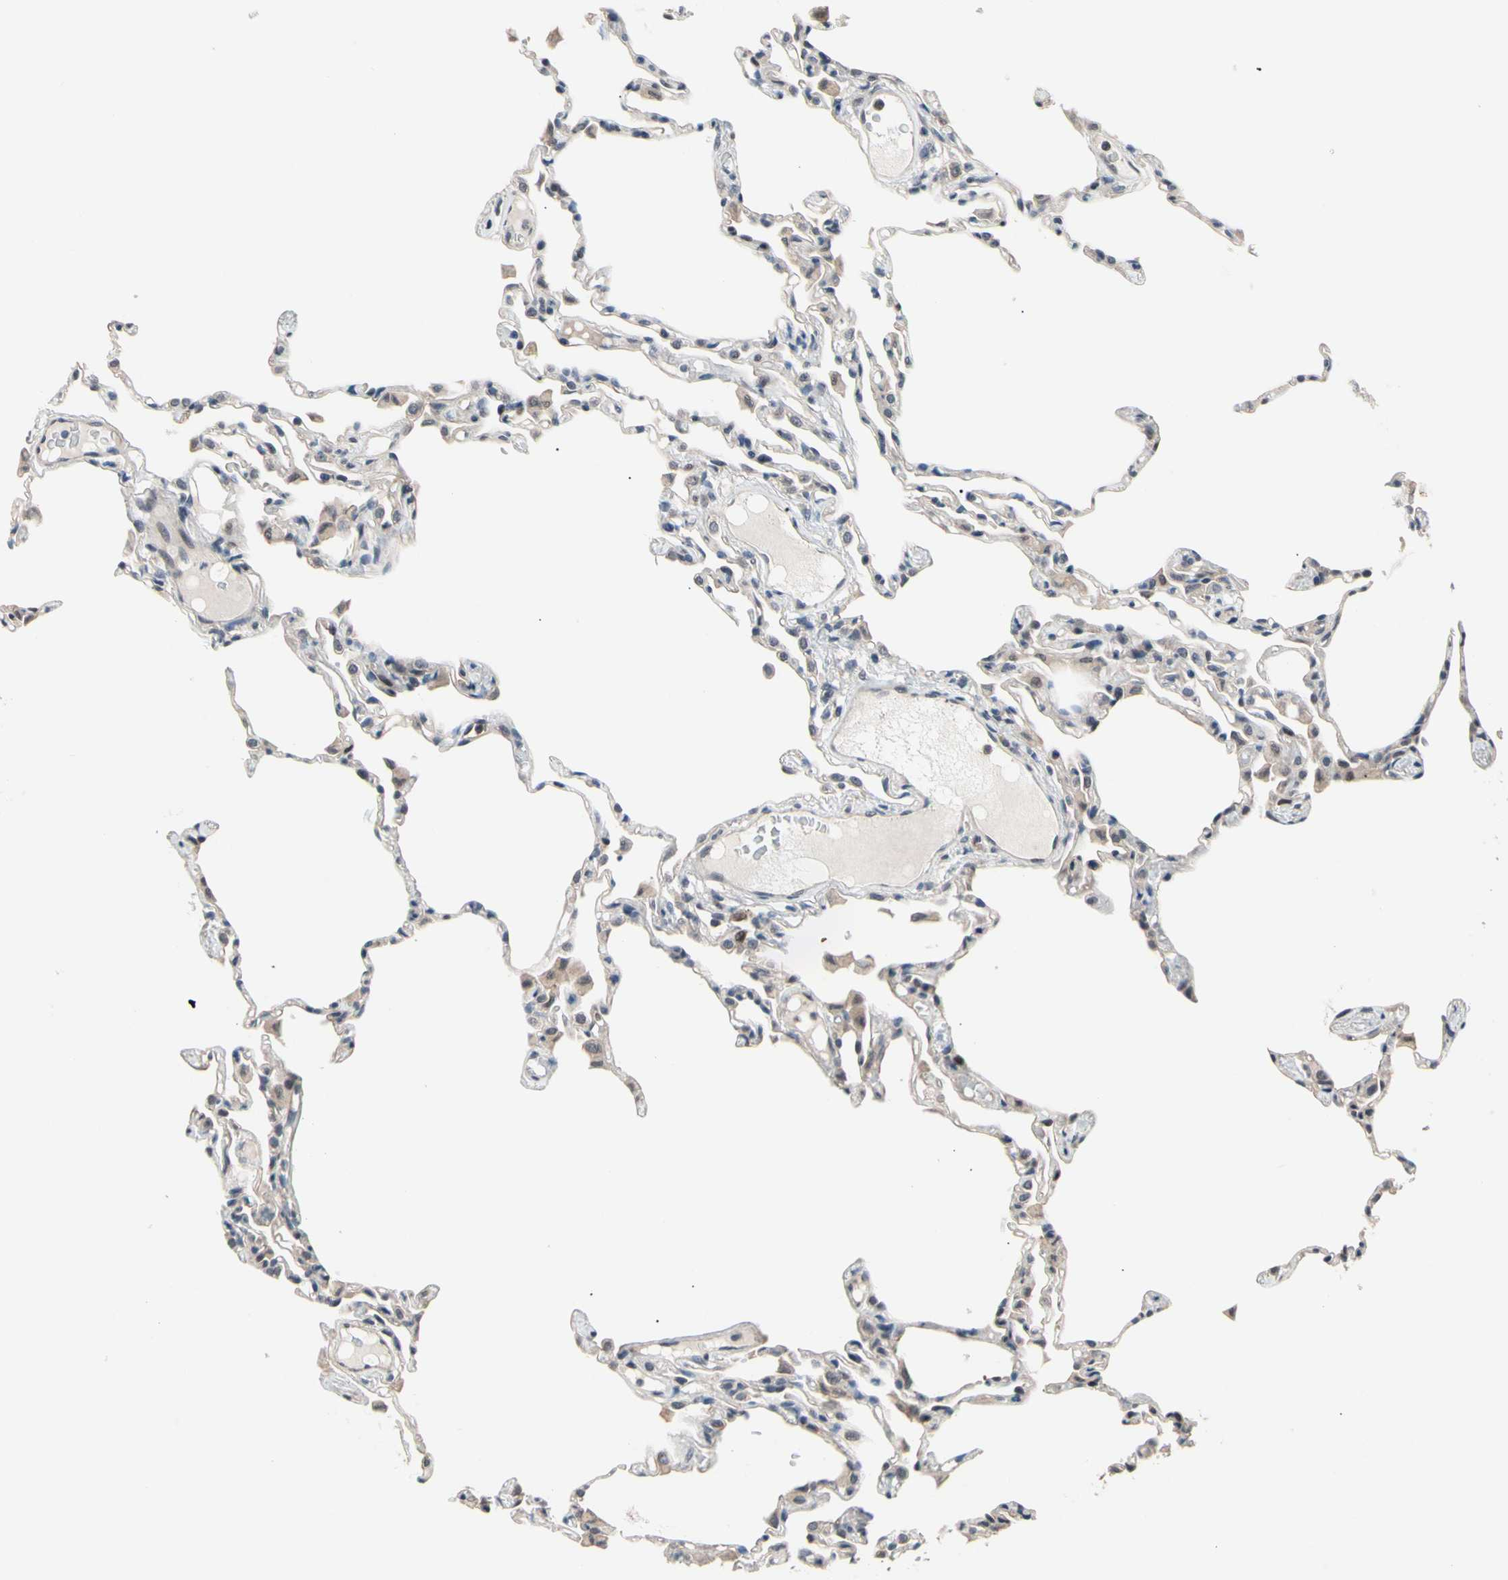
{"staining": {"intensity": "weak", "quantity": "25%-75%", "location": "cytoplasmic/membranous"}, "tissue": "lung", "cell_type": "Alveolar cells", "image_type": "normal", "snomed": [{"axis": "morphology", "description": "Normal tissue, NOS"}, {"axis": "topography", "description": "Lung"}], "caption": "The micrograph shows a brown stain indicating the presence of a protein in the cytoplasmic/membranous of alveolar cells in lung. (brown staining indicates protein expression, while blue staining denotes nuclei).", "gene": "NGEF", "patient": {"sex": "female", "age": 49}}